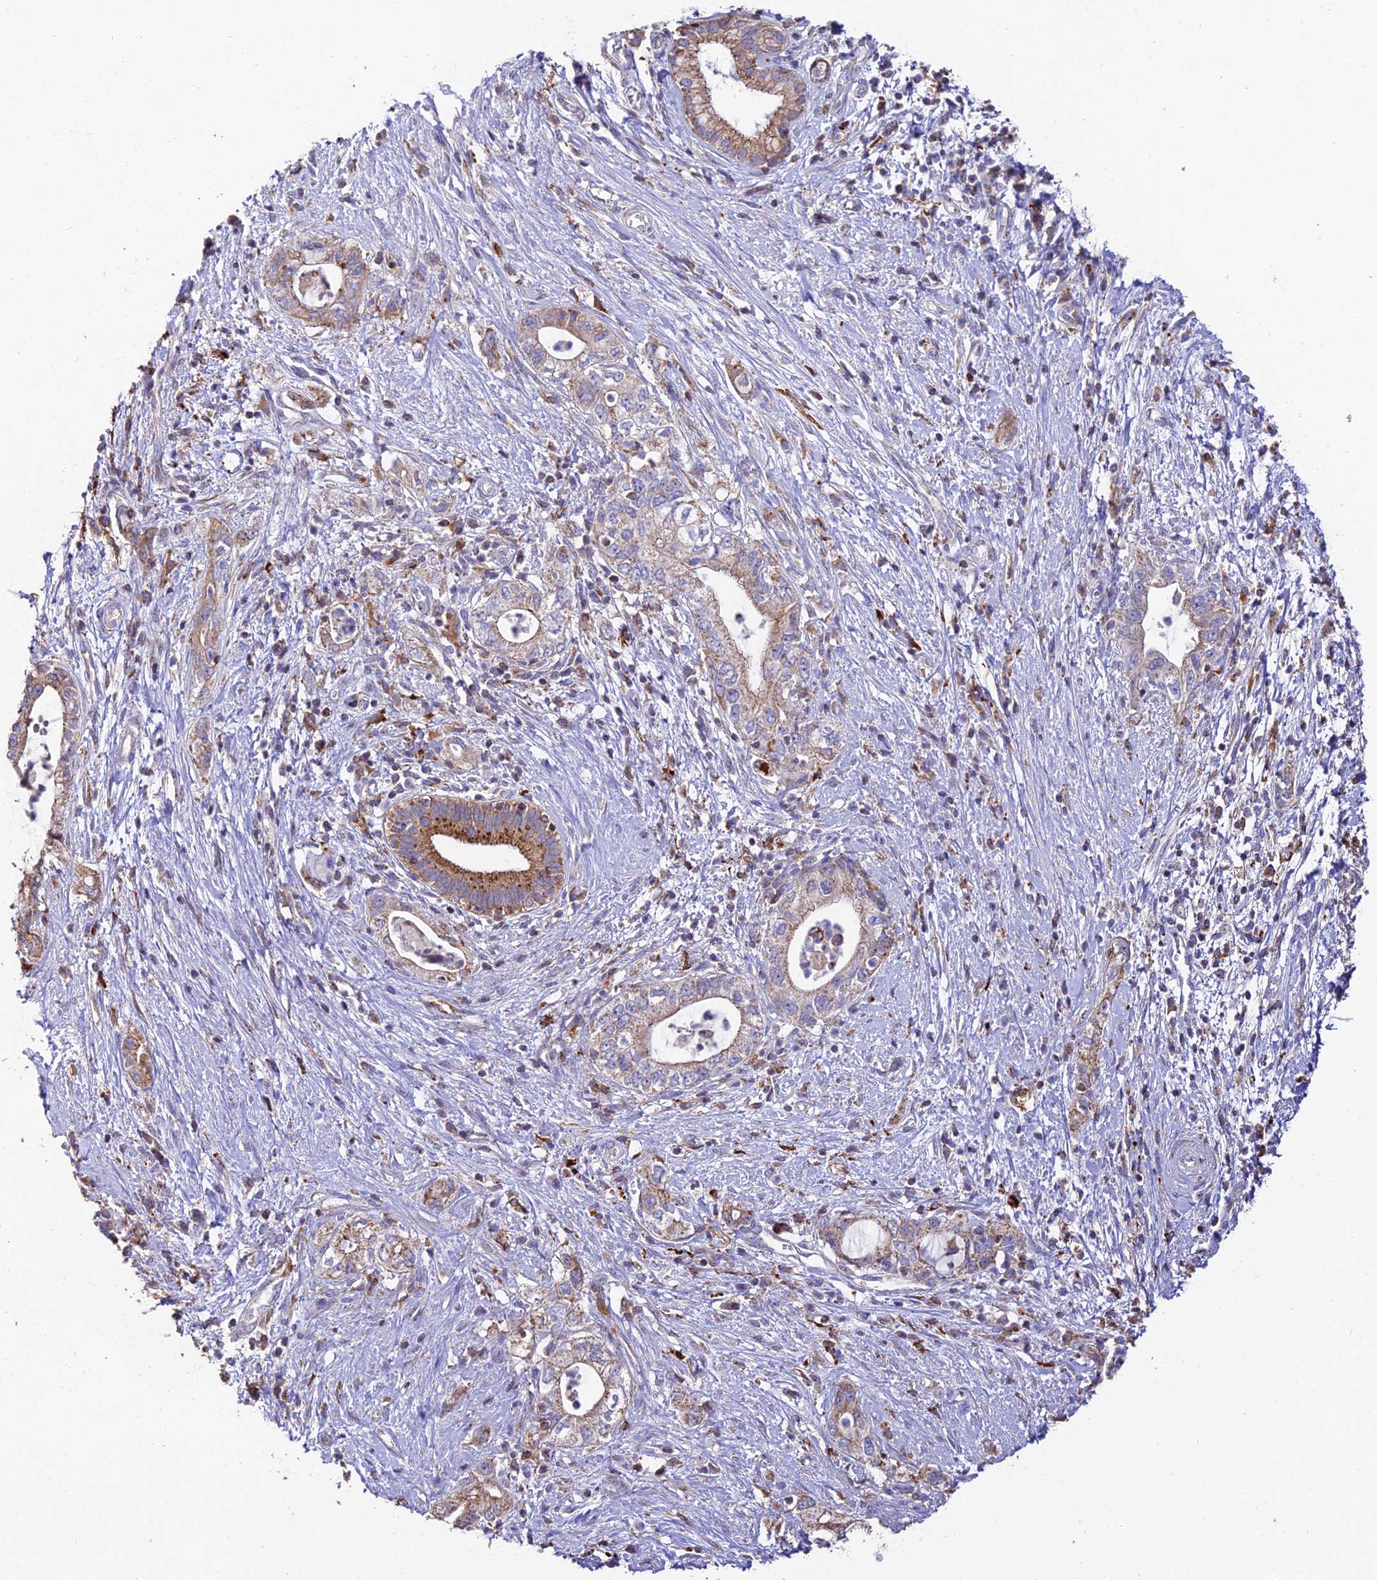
{"staining": {"intensity": "moderate", "quantity": "25%-75%", "location": "cytoplasmic/membranous"}, "tissue": "pancreatic cancer", "cell_type": "Tumor cells", "image_type": "cancer", "snomed": [{"axis": "morphology", "description": "Adenocarcinoma, NOS"}, {"axis": "topography", "description": "Pancreas"}], "caption": "Immunohistochemical staining of pancreatic cancer (adenocarcinoma) exhibits moderate cytoplasmic/membranous protein expression in about 25%-75% of tumor cells.", "gene": "PNLIPRP3", "patient": {"sex": "female", "age": 73}}